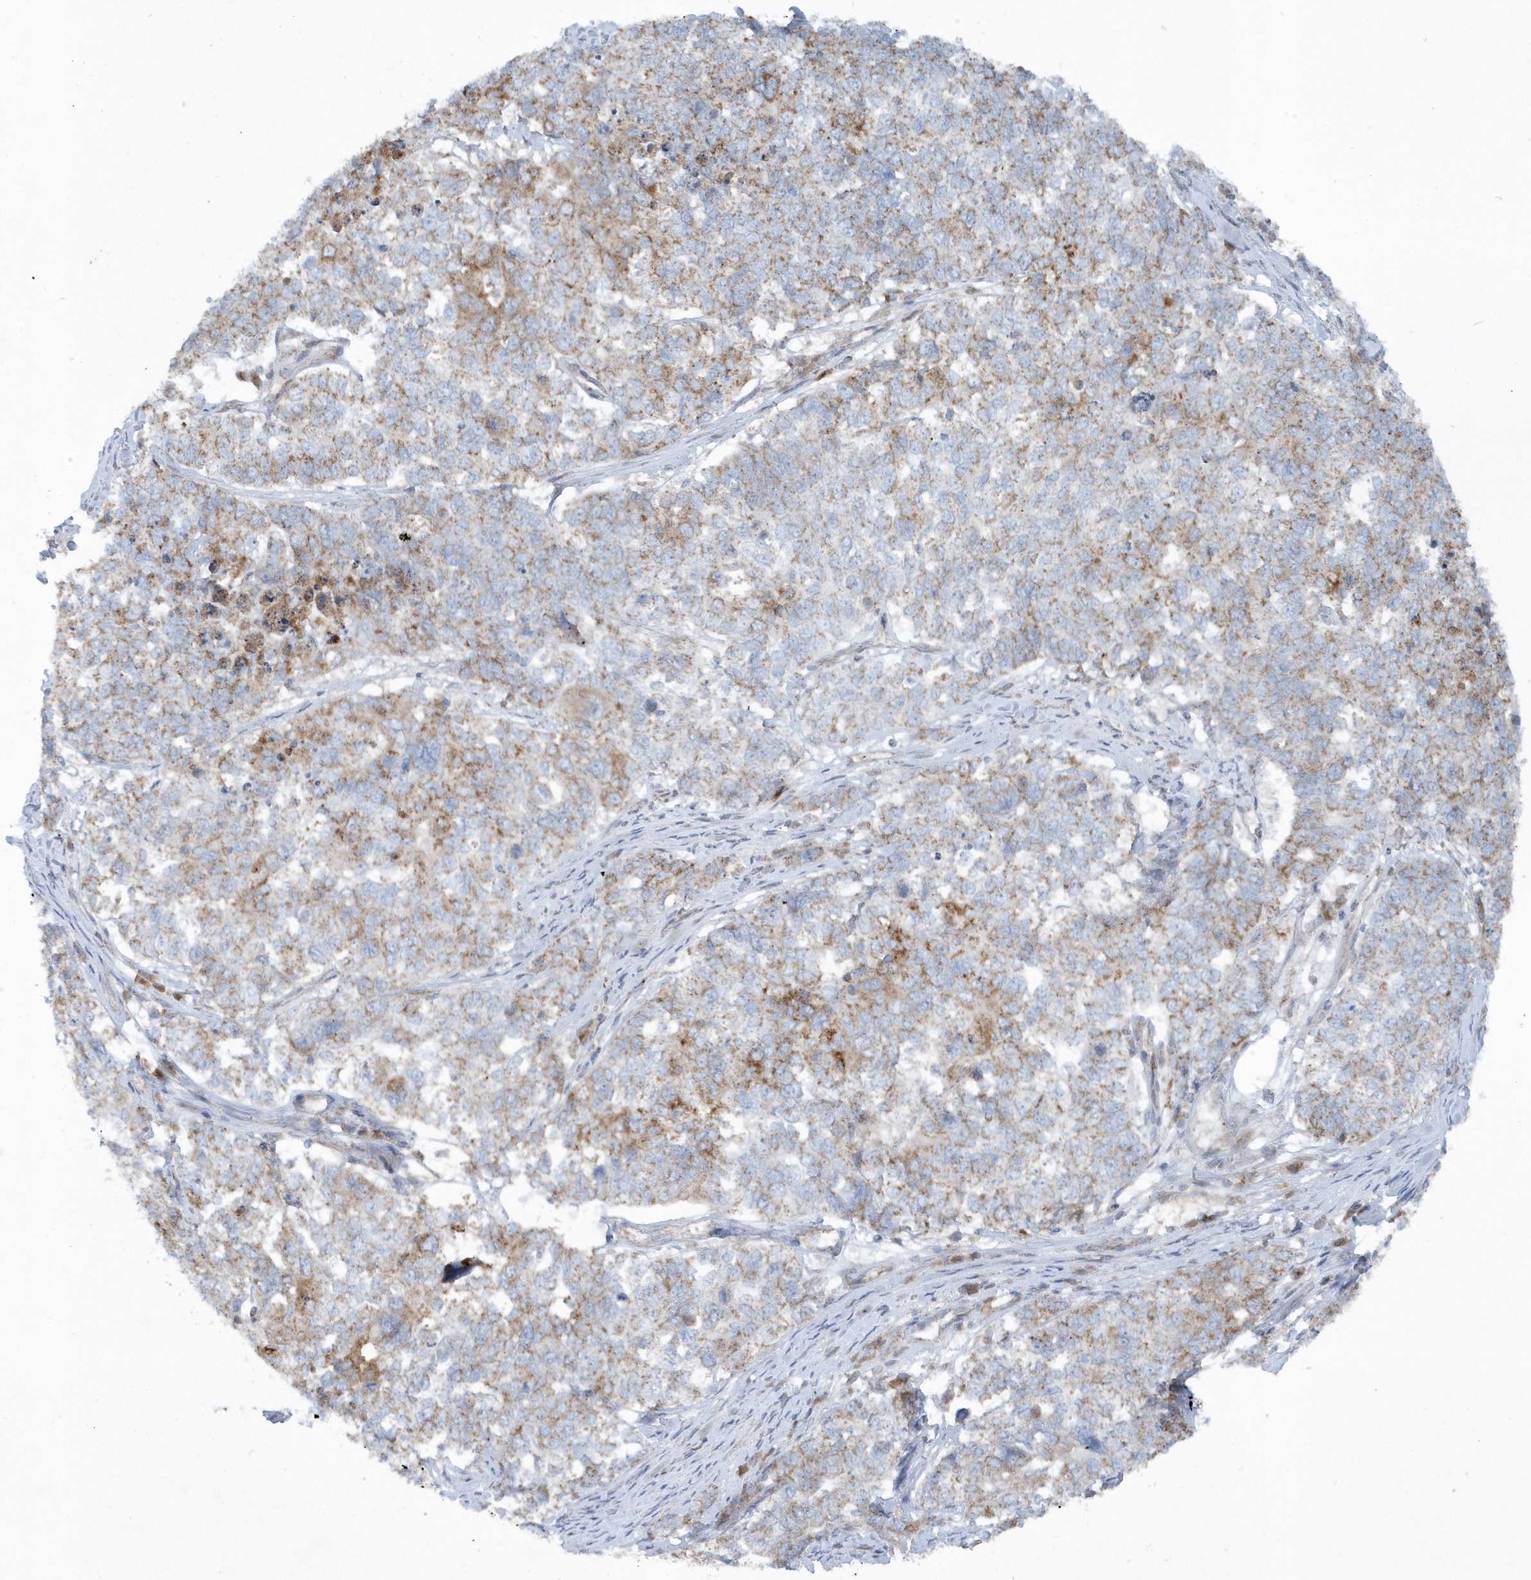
{"staining": {"intensity": "moderate", "quantity": "25%-75%", "location": "cytoplasmic/membranous"}, "tissue": "cervical cancer", "cell_type": "Tumor cells", "image_type": "cancer", "snomed": [{"axis": "morphology", "description": "Squamous cell carcinoma, NOS"}, {"axis": "topography", "description": "Cervix"}], "caption": "Immunohistochemistry (DAB) staining of human cervical cancer (squamous cell carcinoma) reveals moderate cytoplasmic/membranous protein positivity in approximately 25%-75% of tumor cells.", "gene": "SLC38A2", "patient": {"sex": "female", "age": 63}}